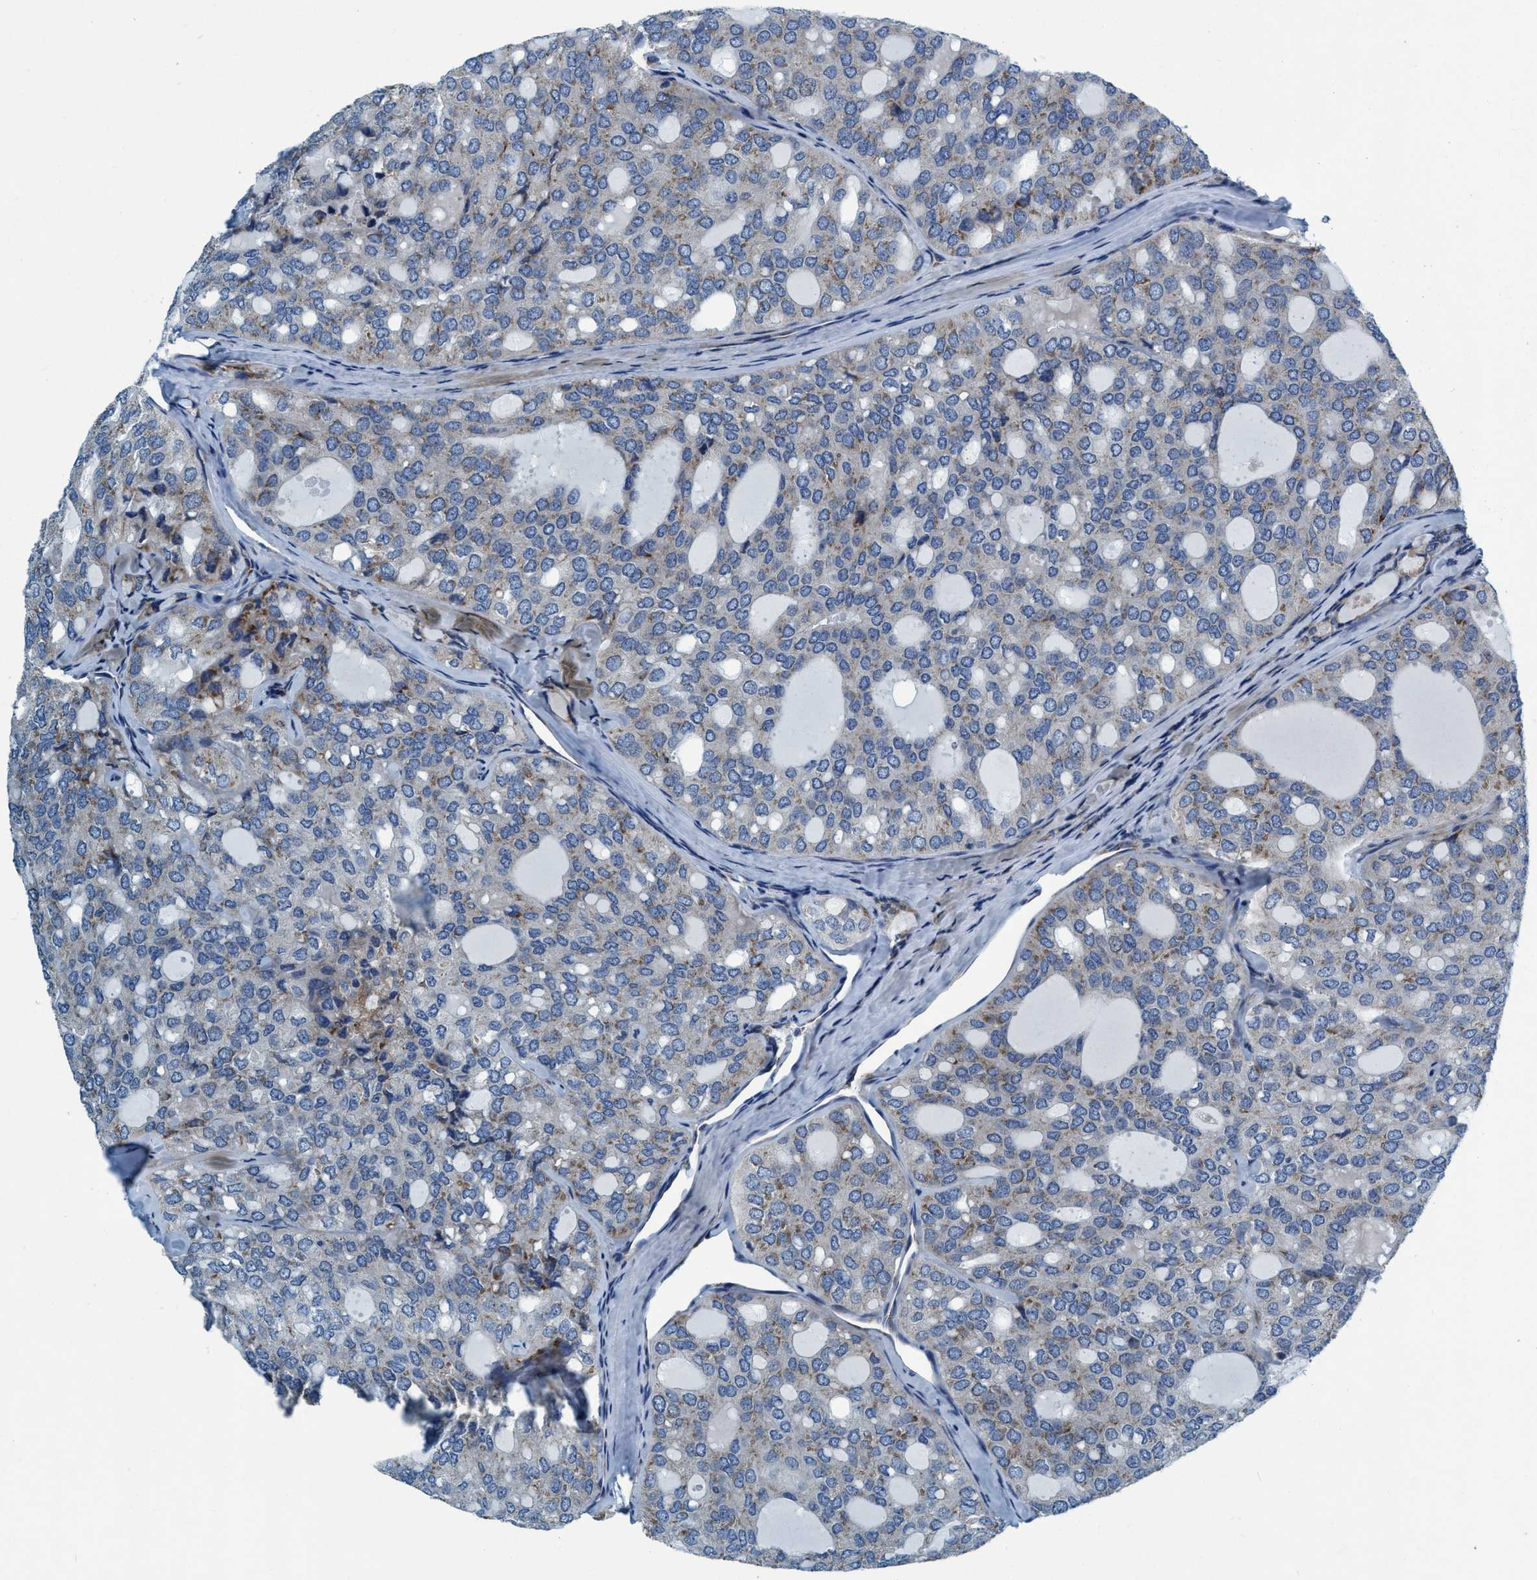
{"staining": {"intensity": "weak", "quantity": "<25%", "location": "cytoplasmic/membranous"}, "tissue": "thyroid cancer", "cell_type": "Tumor cells", "image_type": "cancer", "snomed": [{"axis": "morphology", "description": "Follicular adenoma carcinoma, NOS"}, {"axis": "topography", "description": "Thyroid gland"}], "caption": "Immunohistochemical staining of human thyroid follicular adenoma carcinoma reveals no significant staining in tumor cells.", "gene": "ARMC9", "patient": {"sex": "male", "age": 75}}